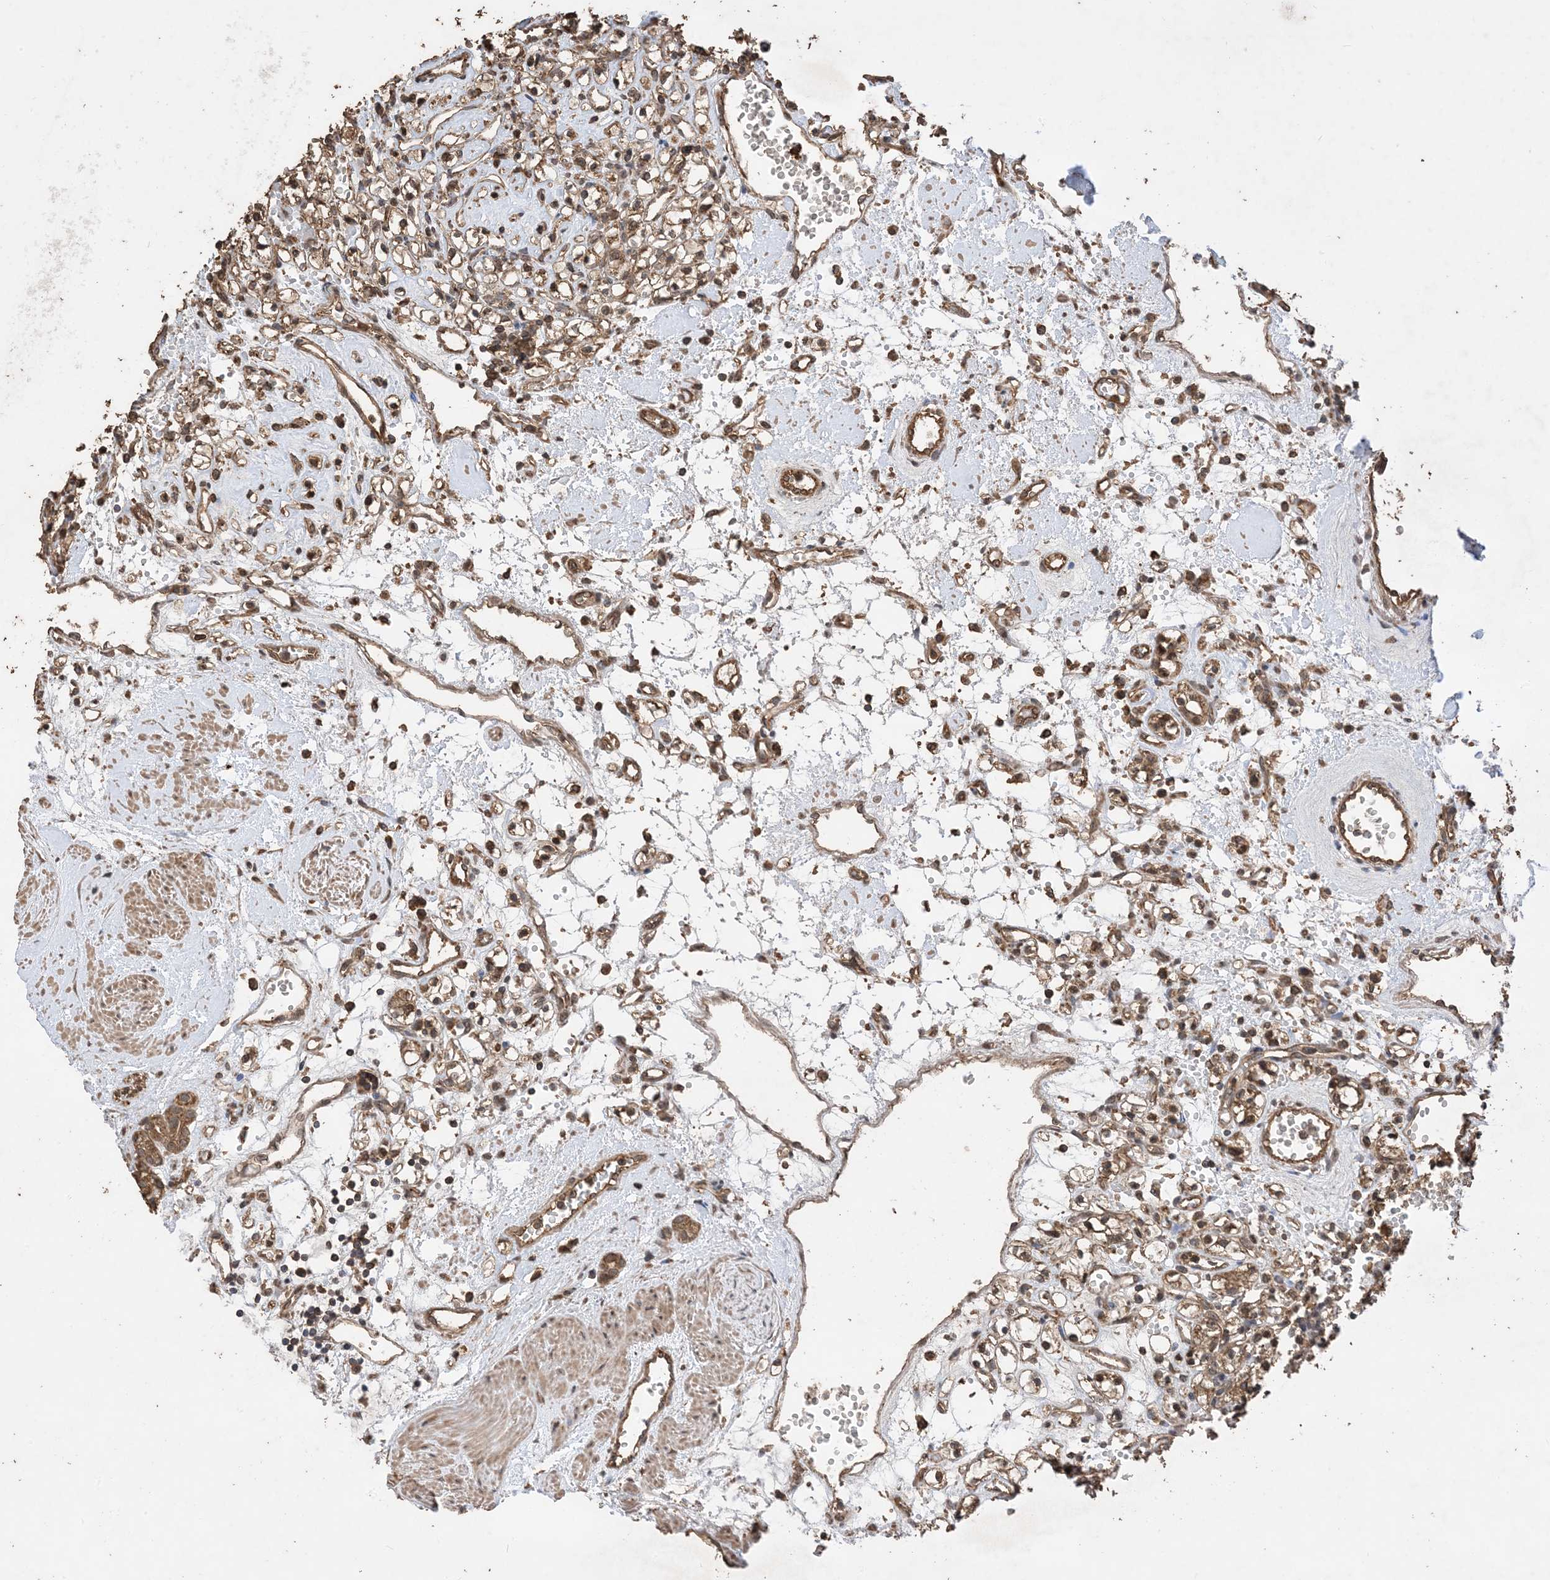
{"staining": {"intensity": "moderate", "quantity": ">75%", "location": "cytoplasmic/membranous"}, "tissue": "renal cancer", "cell_type": "Tumor cells", "image_type": "cancer", "snomed": [{"axis": "morphology", "description": "Adenocarcinoma, NOS"}, {"axis": "topography", "description": "Kidney"}], "caption": "Immunohistochemical staining of human renal cancer (adenocarcinoma) displays moderate cytoplasmic/membranous protein staining in approximately >75% of tumor cells.", "gene": "ZKSCAN5", "patient": {"sex": "female", "age": 59}}